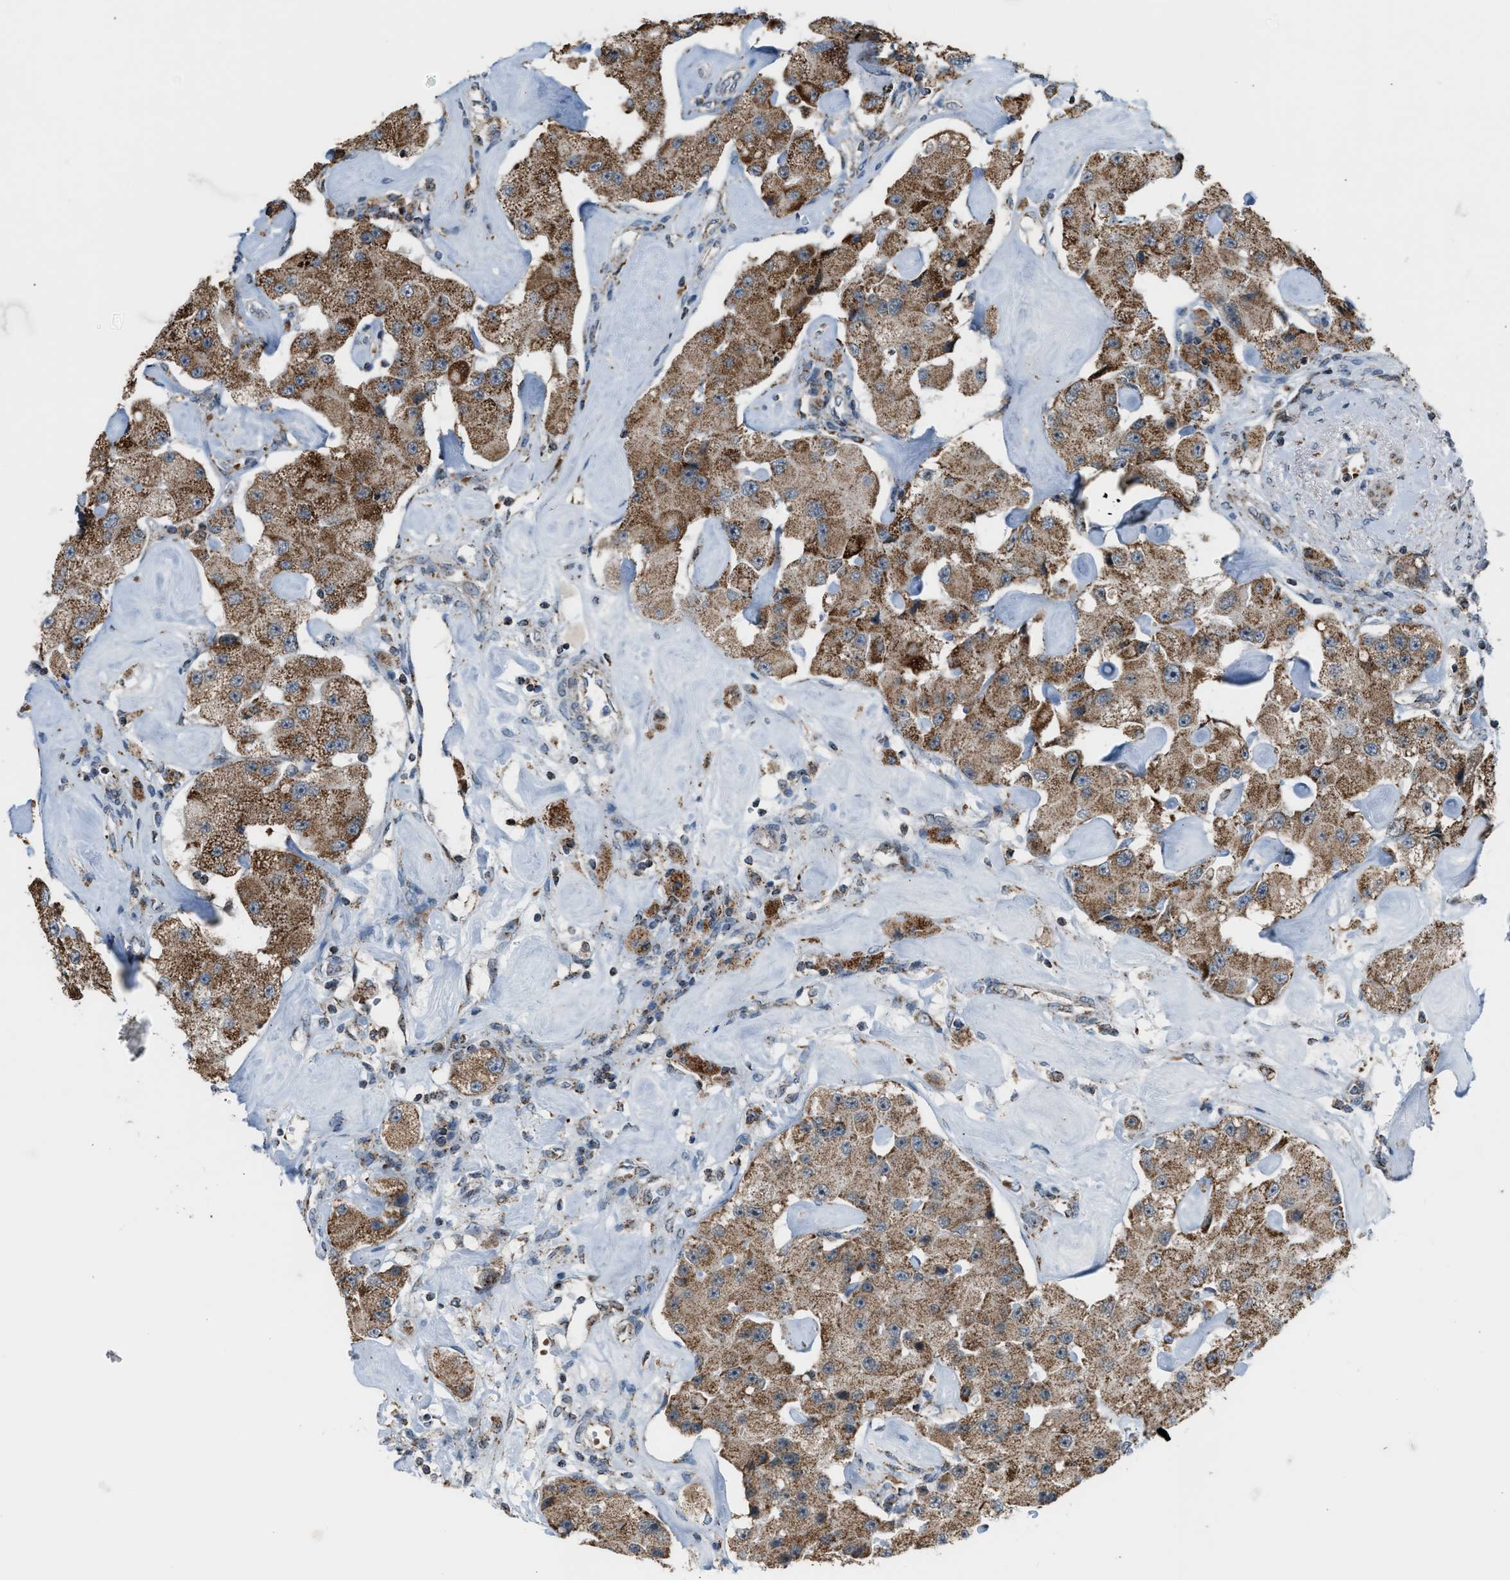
{"staining": {"intensity": "moderate", "quantity": ">75%", "location": "cytoplasmic/membranous"}, "tissue": "carcinoid", "cell_type": "Tumor cells", "image_type": "cancer", "snomed": [{"axis": "morphology", "description": "Carcinoid, malignant, NOS"}, {"axis": "topography", "description": "Pancreas"}], "caption": "Immunohistochemistry (IHC) (DAB) staining of malignant carcinoid reveals moderate cytoplasmic/membranous protein expression in about >75% of tumor cells.", "gene": "CHN2", "patient": {"sex": "male", "age": 41}}